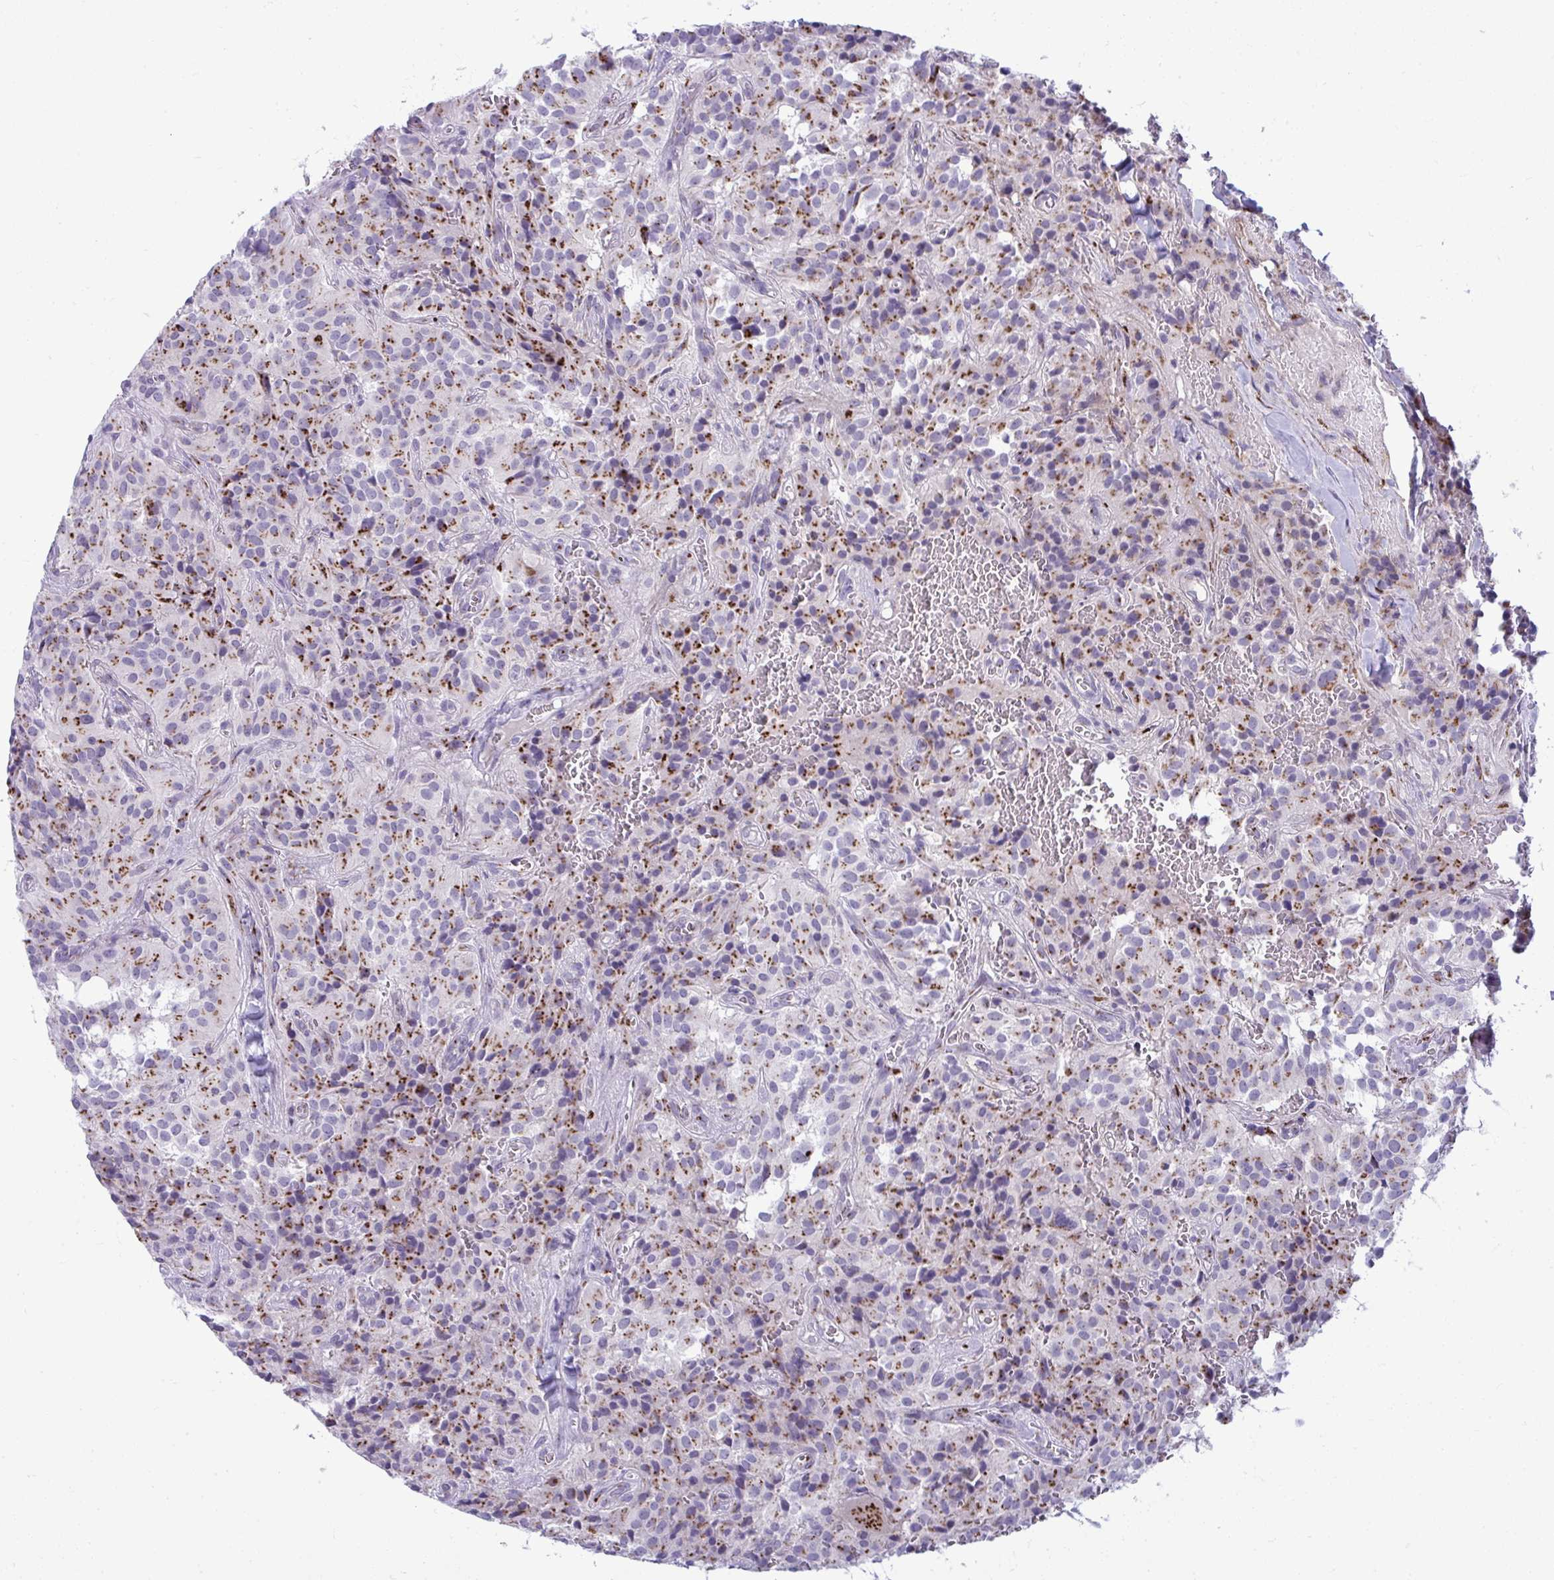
{"staining": {"intensity": "moderate", "quantity": "<25%", "location": "cytoplasmic/membranous"}, "tissue": "glioma", "cell_type": "Tumor cells", "image_type": "cancer", "snomed": [{"axis": "morphology", "description": "Glioma, malignant, Low grade"}, {"axis": "topography", "description": "Brain"}], "caption": "Immunohistochemistry (IHC) staining of malignant glioma (low-grade), which reveals low levels of moderate cytoplasmic/membranous positivity in about <25% of tumor cells indicating moderate cytoplasmic/membranous protein staining. The staining was performed using DAB (3,3'-diaminobenzidine) (brown) for protein detection and nuclei were counterstained in hematoxylin (blue).", "gene": "DTX4", "patient": {"sex": "male", "age": 42}}